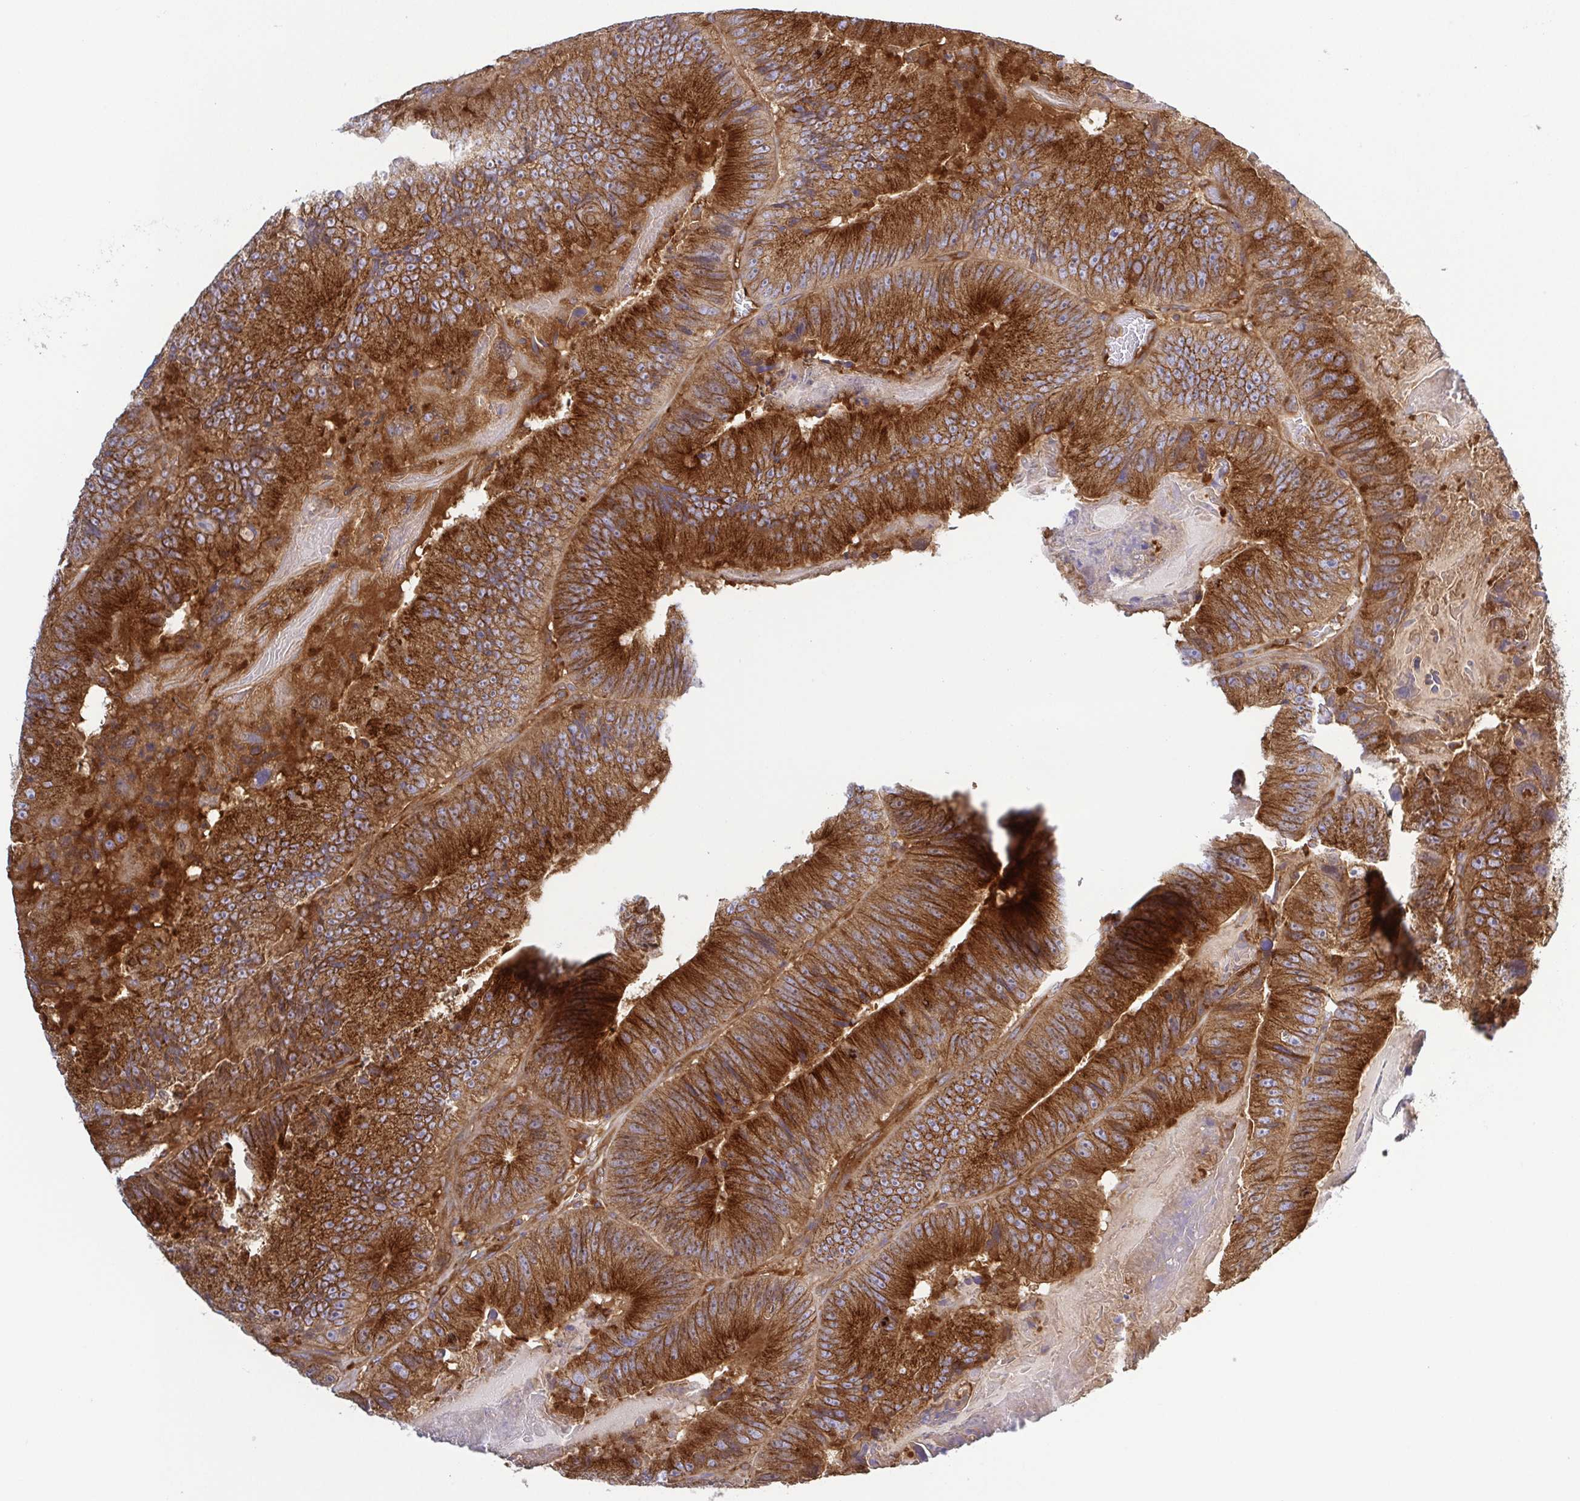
{"staining": {"intensity": "strong", "quantity": ">75%", "location": "cytoplasmic/membranous"}, "tissue": "colorectal cancer", "cell_type": "Tumor cells", "image_type": "cancer", "snomed": [{"axis": "morphology", "description": "Adenocarcinoma, NOS"}, {"axis": "topography", "description": "Colon"}], "caption": "Immunohistochemistry (IHC) photomicrograph of human colorectal cancer (adenocarcinoma) stained for a protein (brown), which exhibits high levels of strong cytoplasmic/membranous positivity in about >75% of tumor cells.", "gene": "KIF5B", "patient": {"sex": "female", "age": 86}}